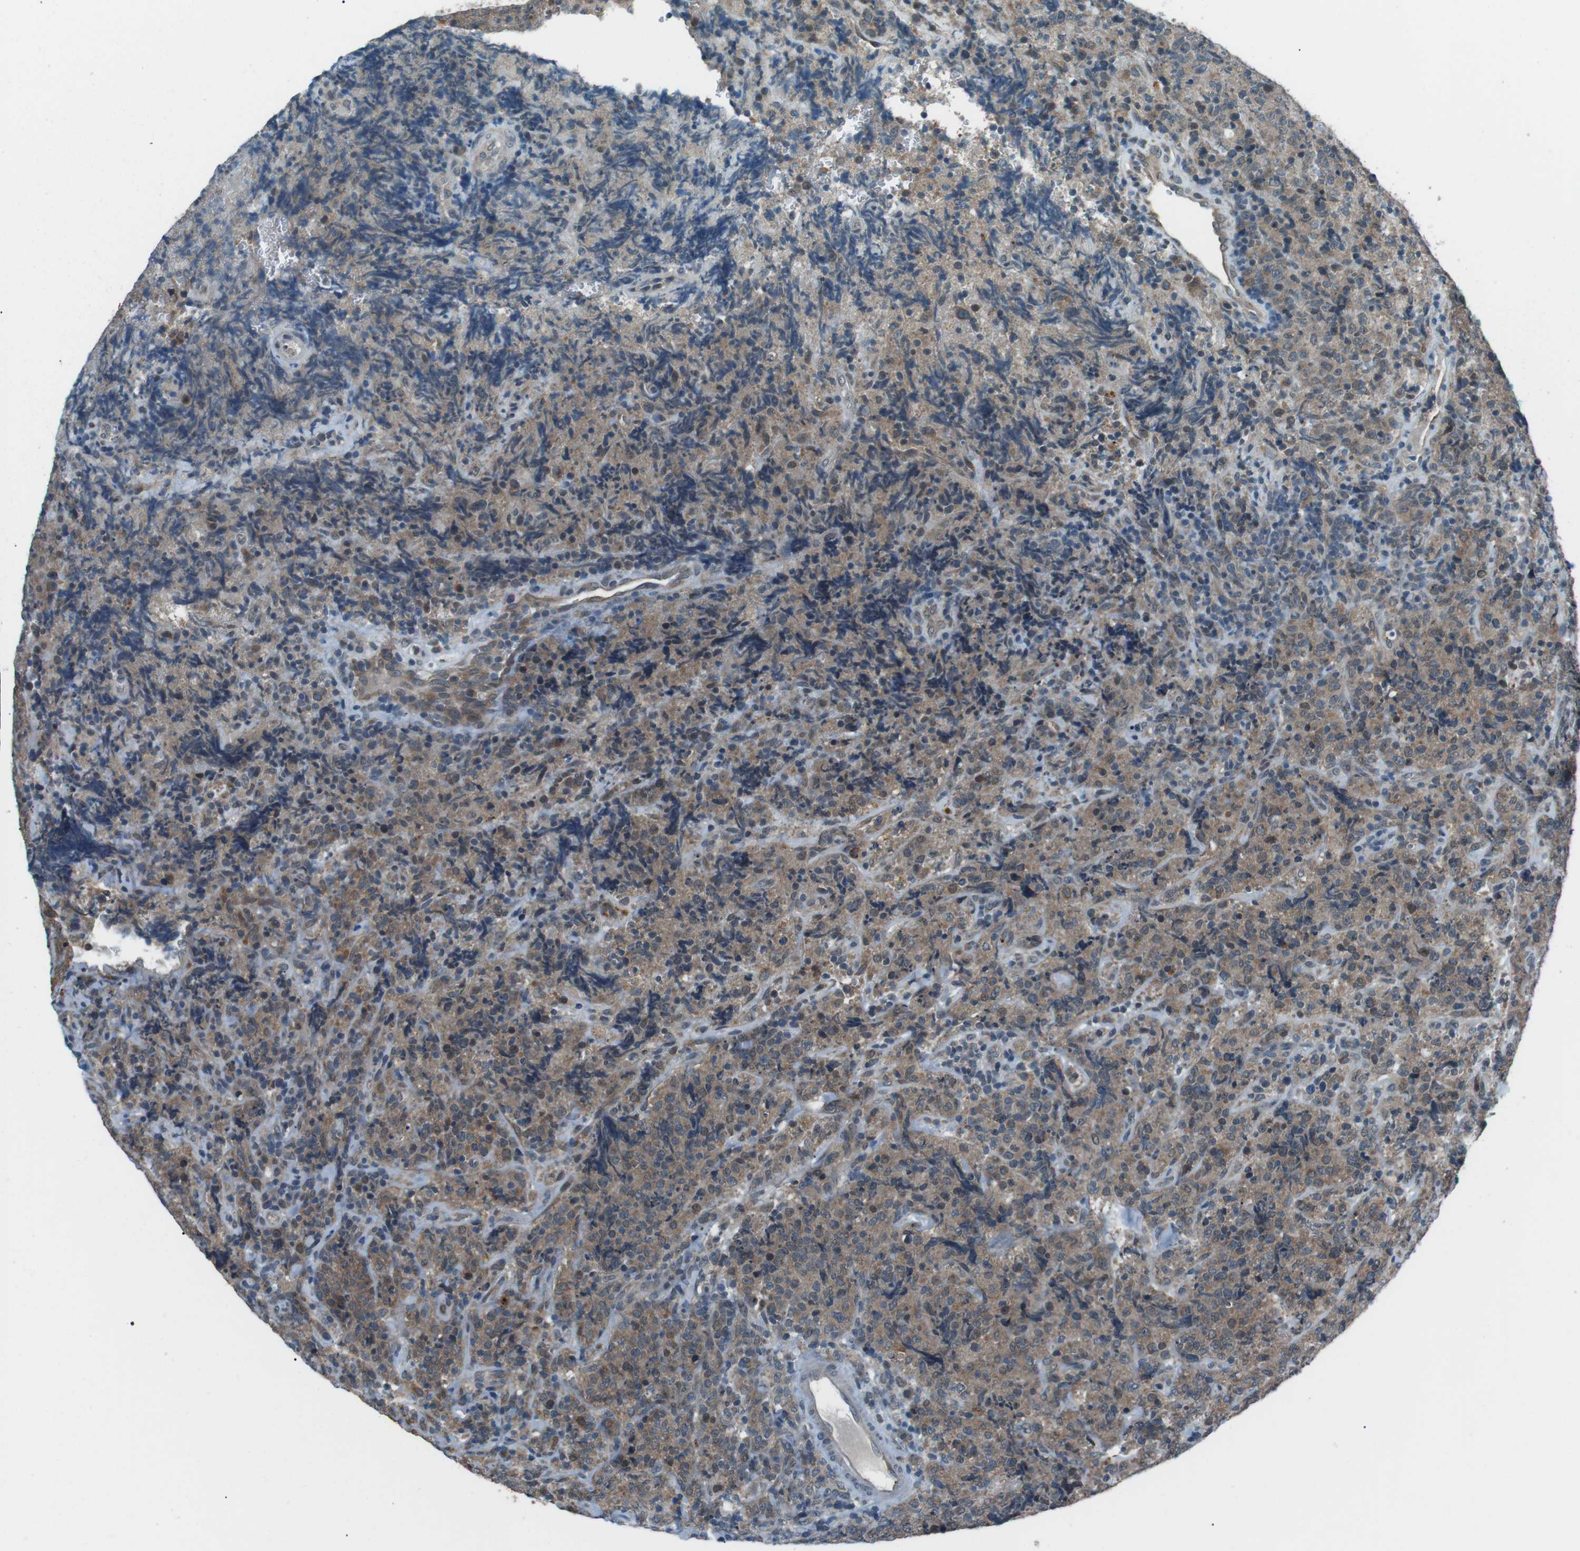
{"staining": {"intensity": "moderate", "quantity": "25%-75%", "location": "cytoplasmic/membranous"}, "tissue": "lymphoma", "cell_type": "Tumor cells", "image_type": "cancer", "snomed": [{"axis": "morphology", "description": "Malignant lymphoma, non-Hodgkin's type, High grade"}, {"axis": "topography", "description": "Tonsil"}], "caption": "Immunohistochemistry (DAB) staining of malignant lymphoma, non-Hodgkin's type (high-grade) reveals moderate cytoplasmic/membranous protein staining in about 25%-75% of tumor cells.", "gene": "LRIG2", "patient": {"sex": "female", "age": 36}}